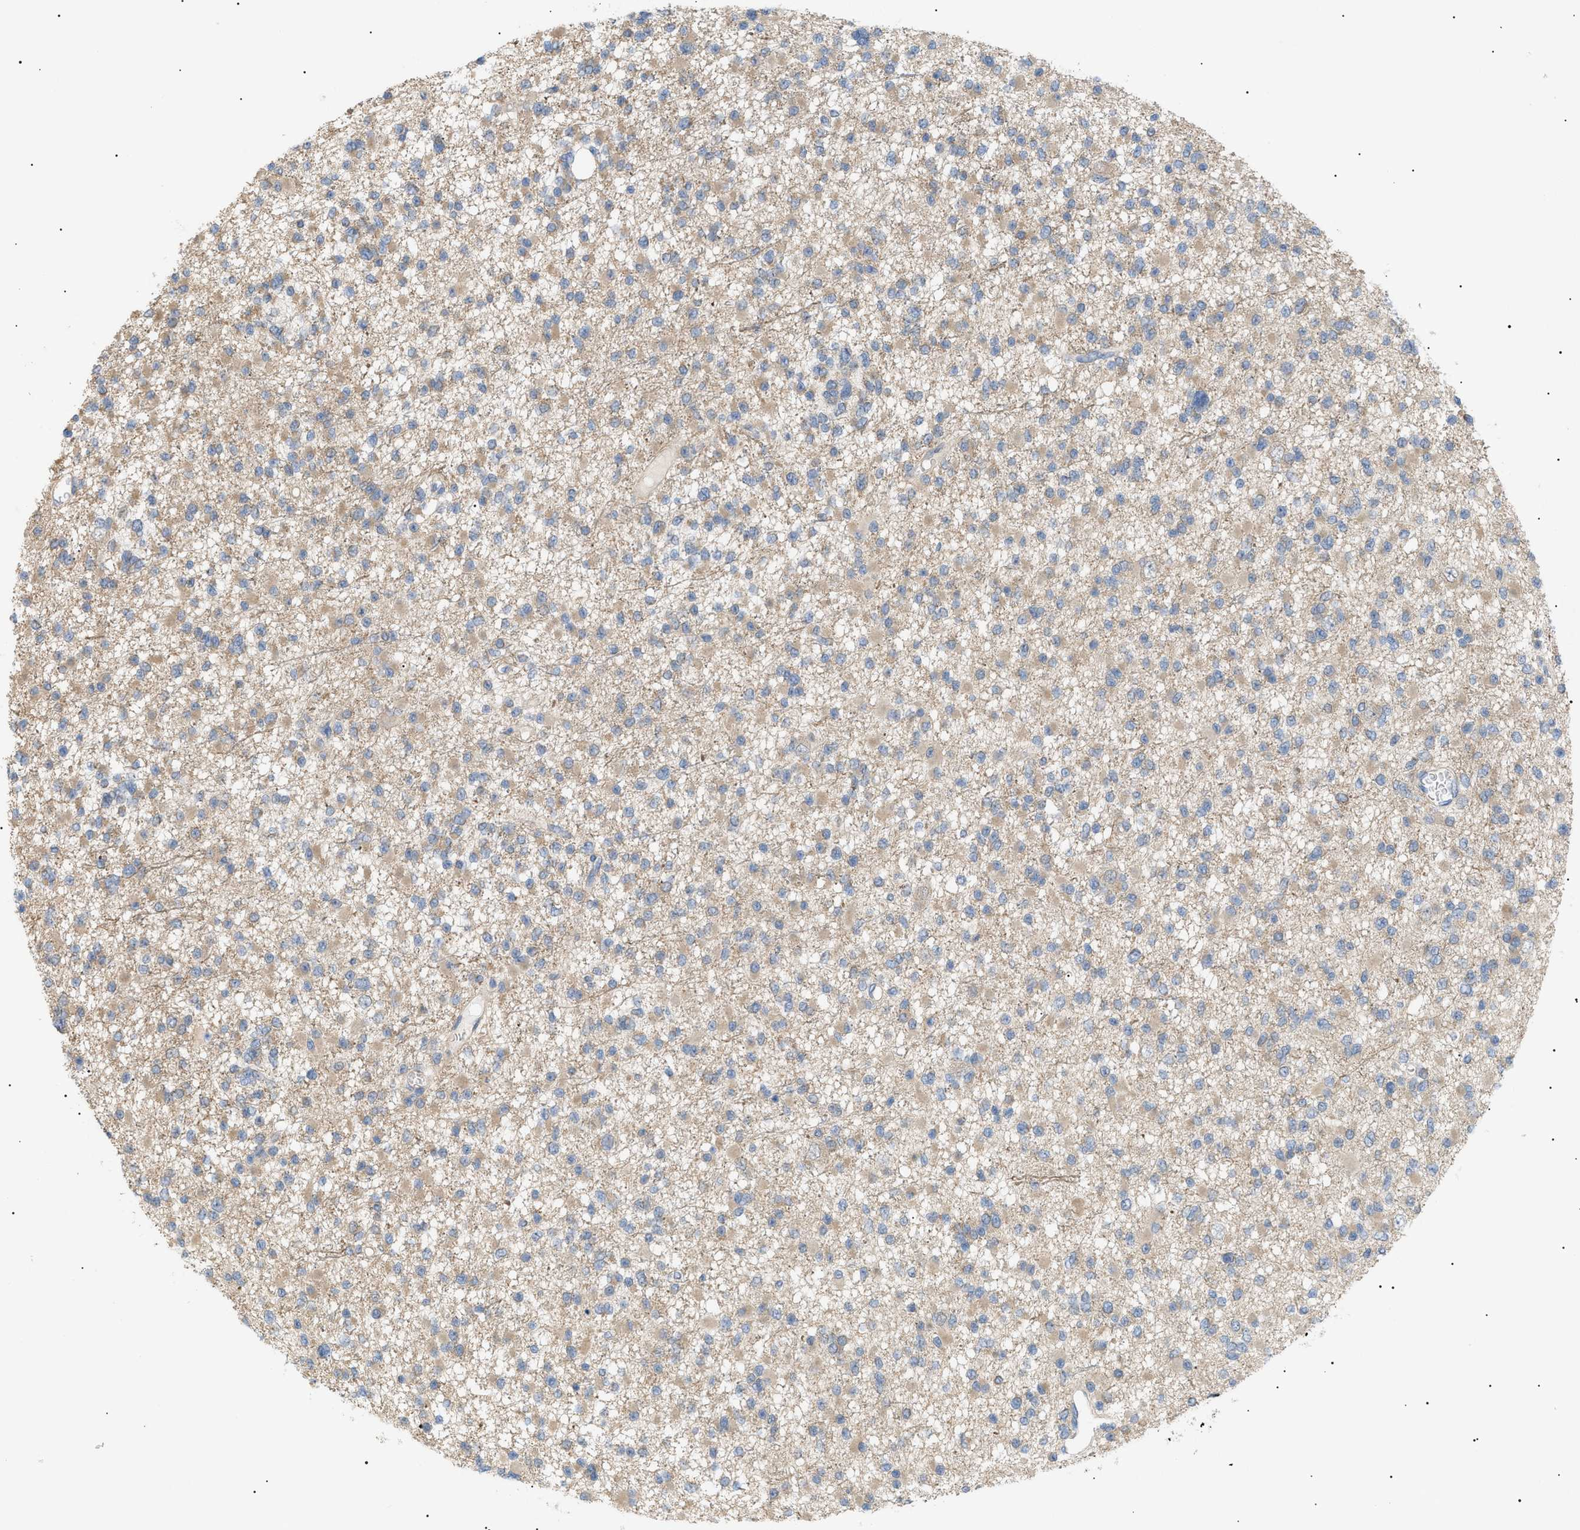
{"staining": {"intensity": "weak", "quantity": ">75%", "location": "cytoplasmic/membranous"}, "tissue": "glioma", "cell_type": "Tumor cells", "image_type": "cancer", "snomed": [{"axis": "morphology", "description": "Glioma, malignant, Low grade"}, {"axis": "topography", "description": "Brain"}], "caption": "Immunohistochemistry (IHC) micrograph of human glioma stained for a protein (brown), which reveals low levels of weak cytoplasmic/membranous positivity in about >75% of tumor cells.", "gene": "IRS2", "patient": {"sex": "female", "age": 22}}